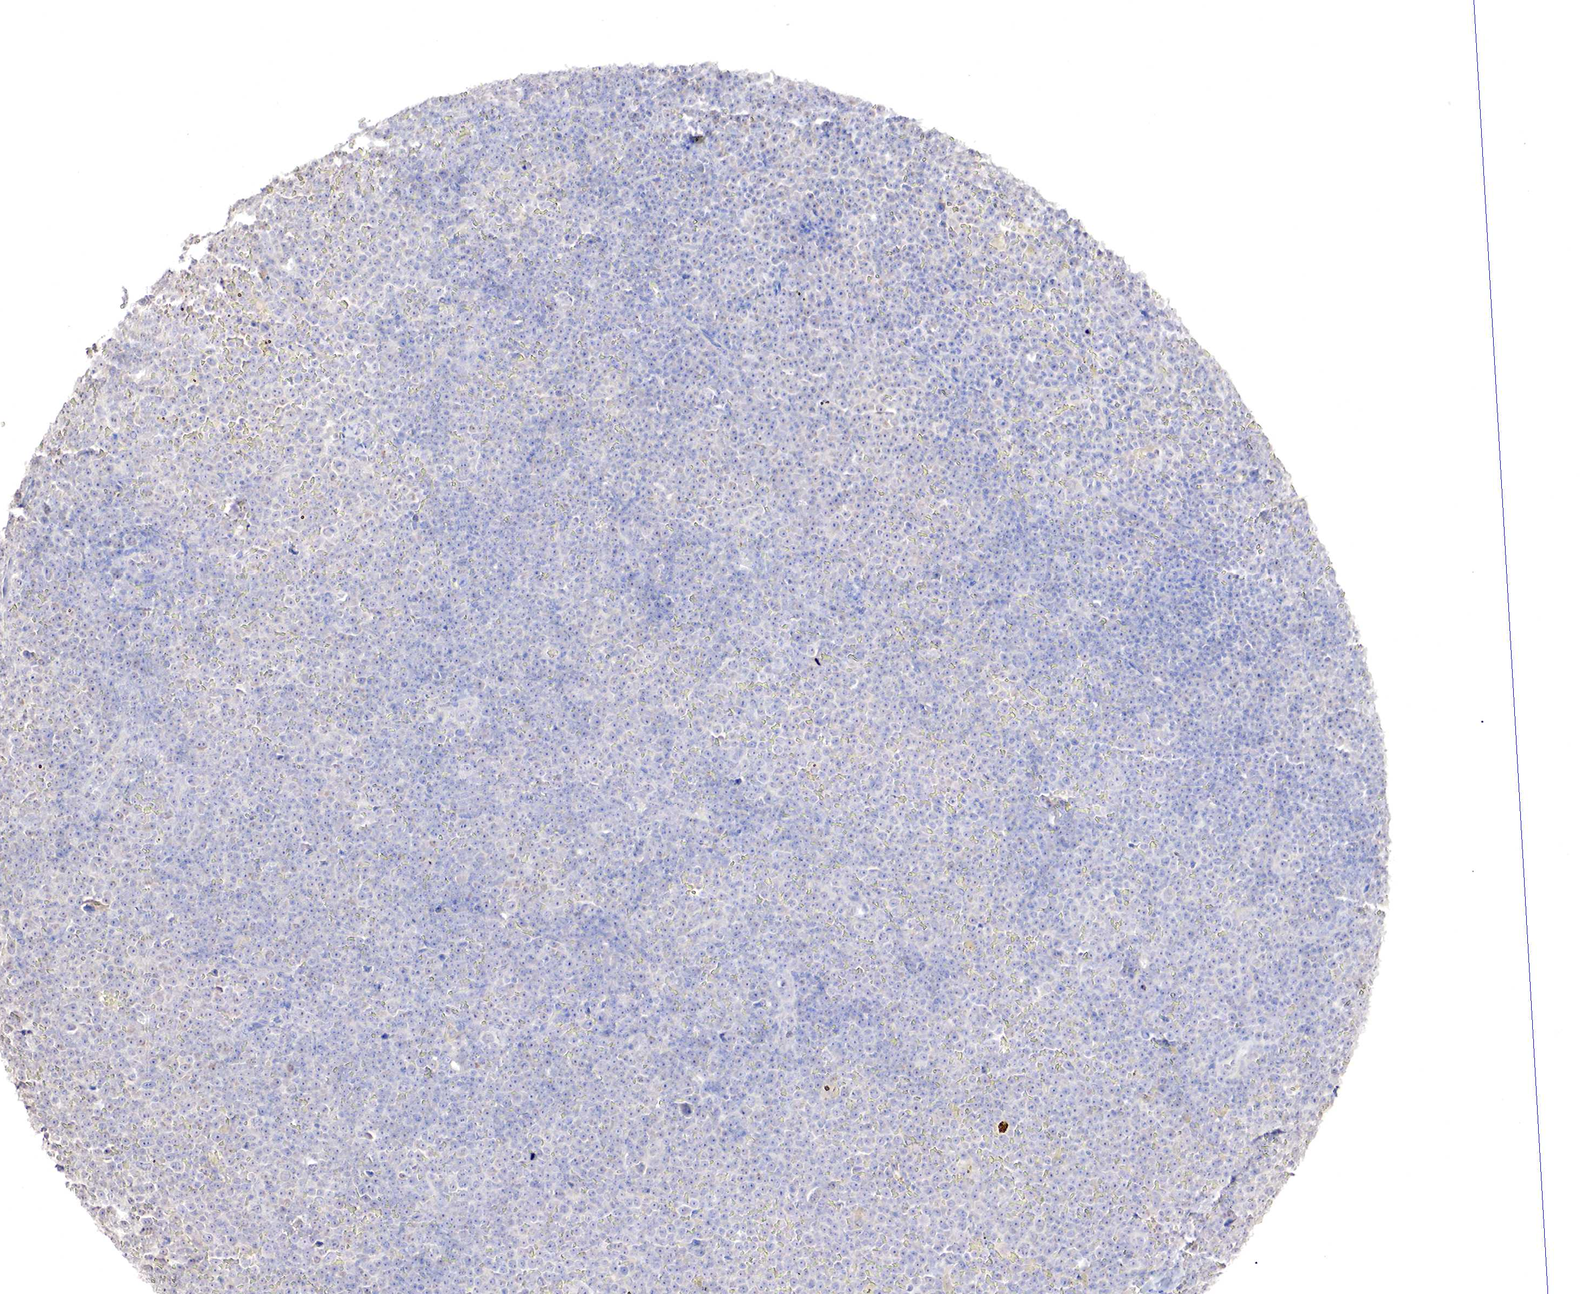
{"staining": {"intensity": "negative", "quantity": "none", "location": "none"}, "tissue": "lymphoma", "cell_type": "Tumor cells", "image_type": "cancer", "snomed": [{"axis": "morphology", "description": "Malignant lymphoma, non-Hodgkin's type, Low grade"}, {"axis": "topography", "description": "Lymph node"}], "caption": "Tumor cells show no significant expression in low-grade malignant lymphoma, non-Hodgkin's type.", "gene": "GATA1", "patient": {"sex": "male", "age": 50}}